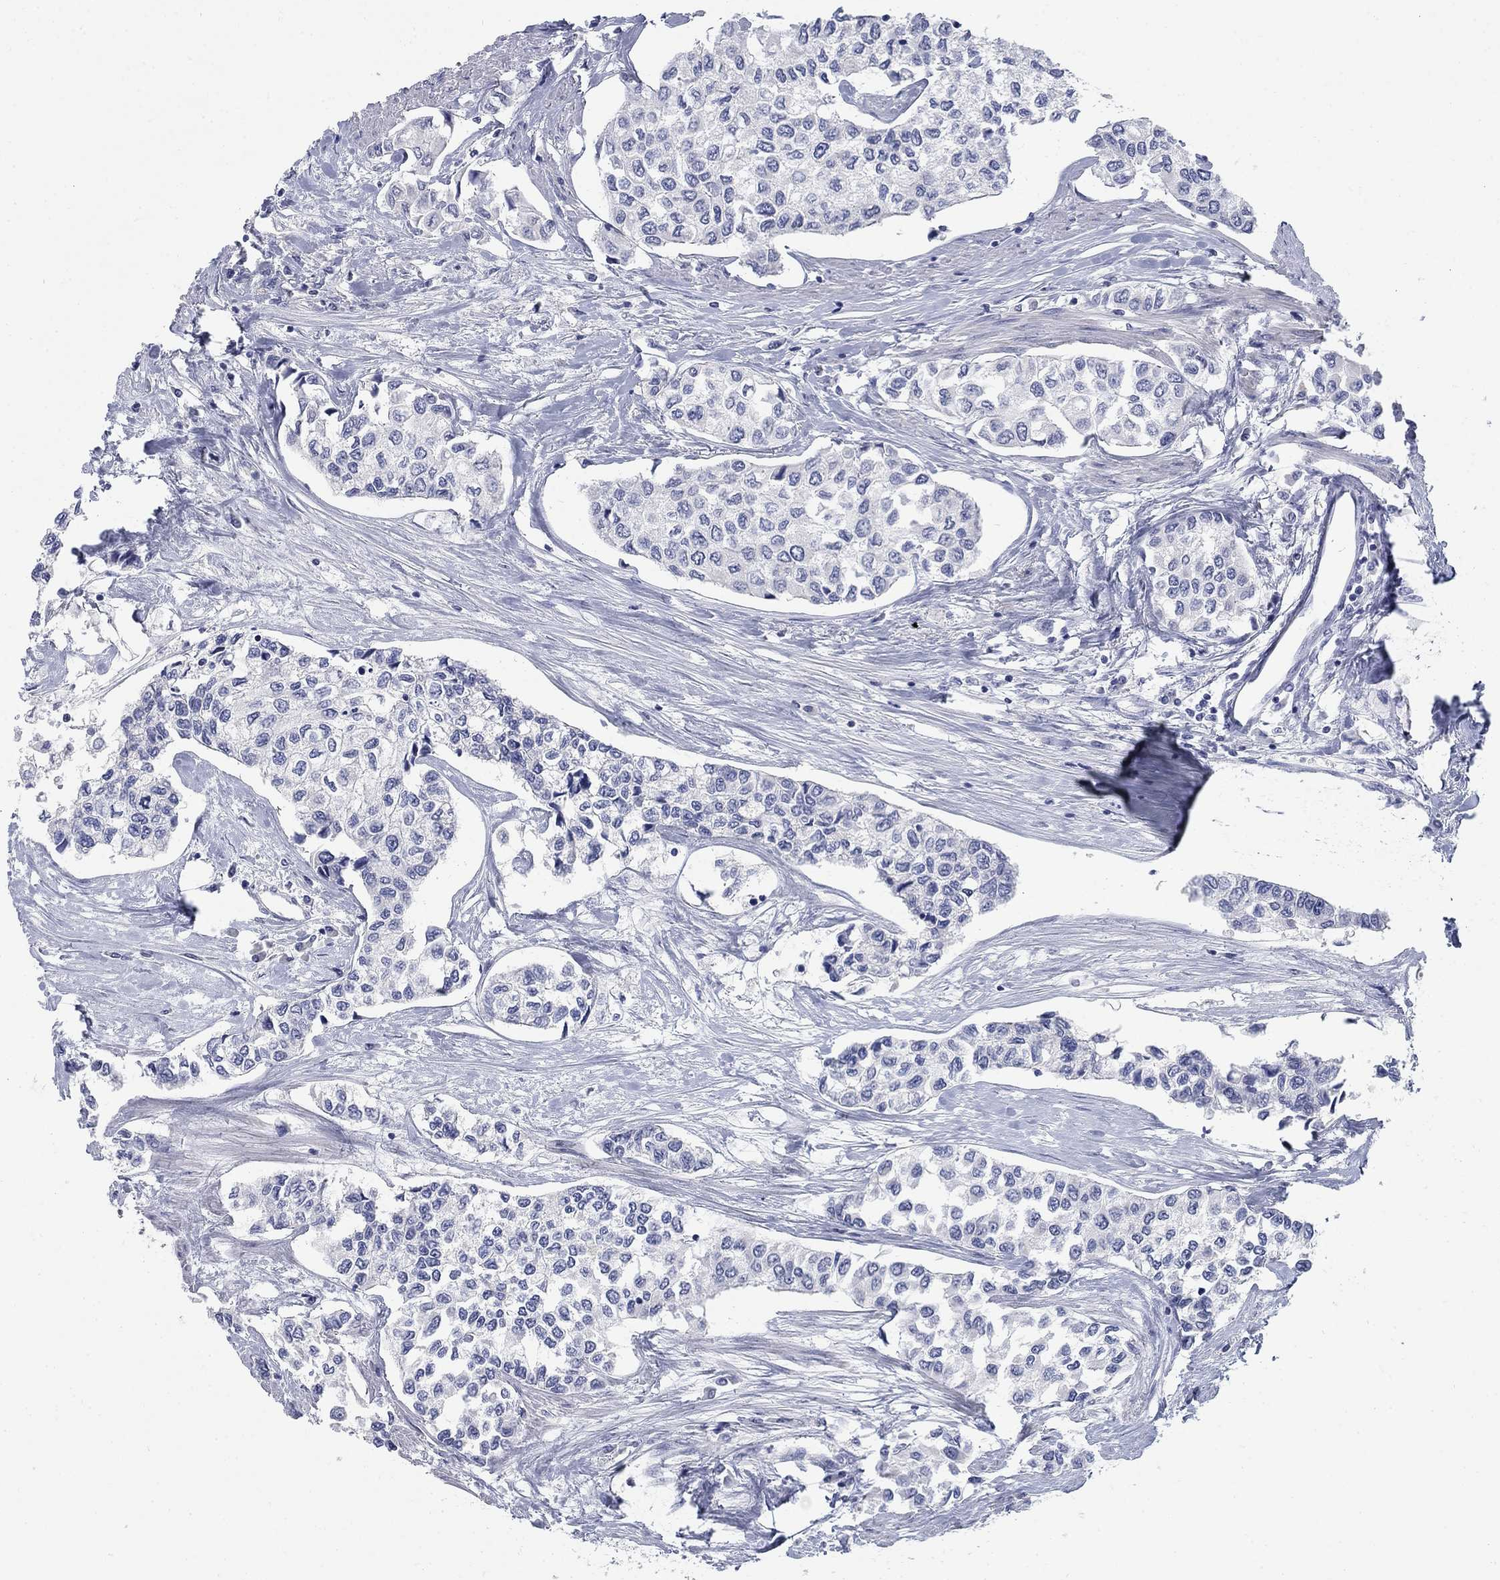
{"staining": {"intensity": "negative", "quantity": "none", "location": "none"}, "tissue": "urothelial cancer", "cell_type": "Tumor cells", "image_type": "cancer", "snomed": [{"axis": "morphology", "description": "Urothelial carcinoma, High grade"}, {"axis": "topography", "description": "Urinary bladder"}], "caption": "DAB (3,3'-diaminobenzidine) immunohistochemical staining of human urothelial cancer shows no significant expression in tumor cells. Brightfield microscopy of immunohistochemistry stained with DAB (3,3'-diaminobenzidine) (brown) and hematoxylin (blue), captured at high magnification.", "gene": "DNER", "patient": {"sex": "male", "age": 73}}